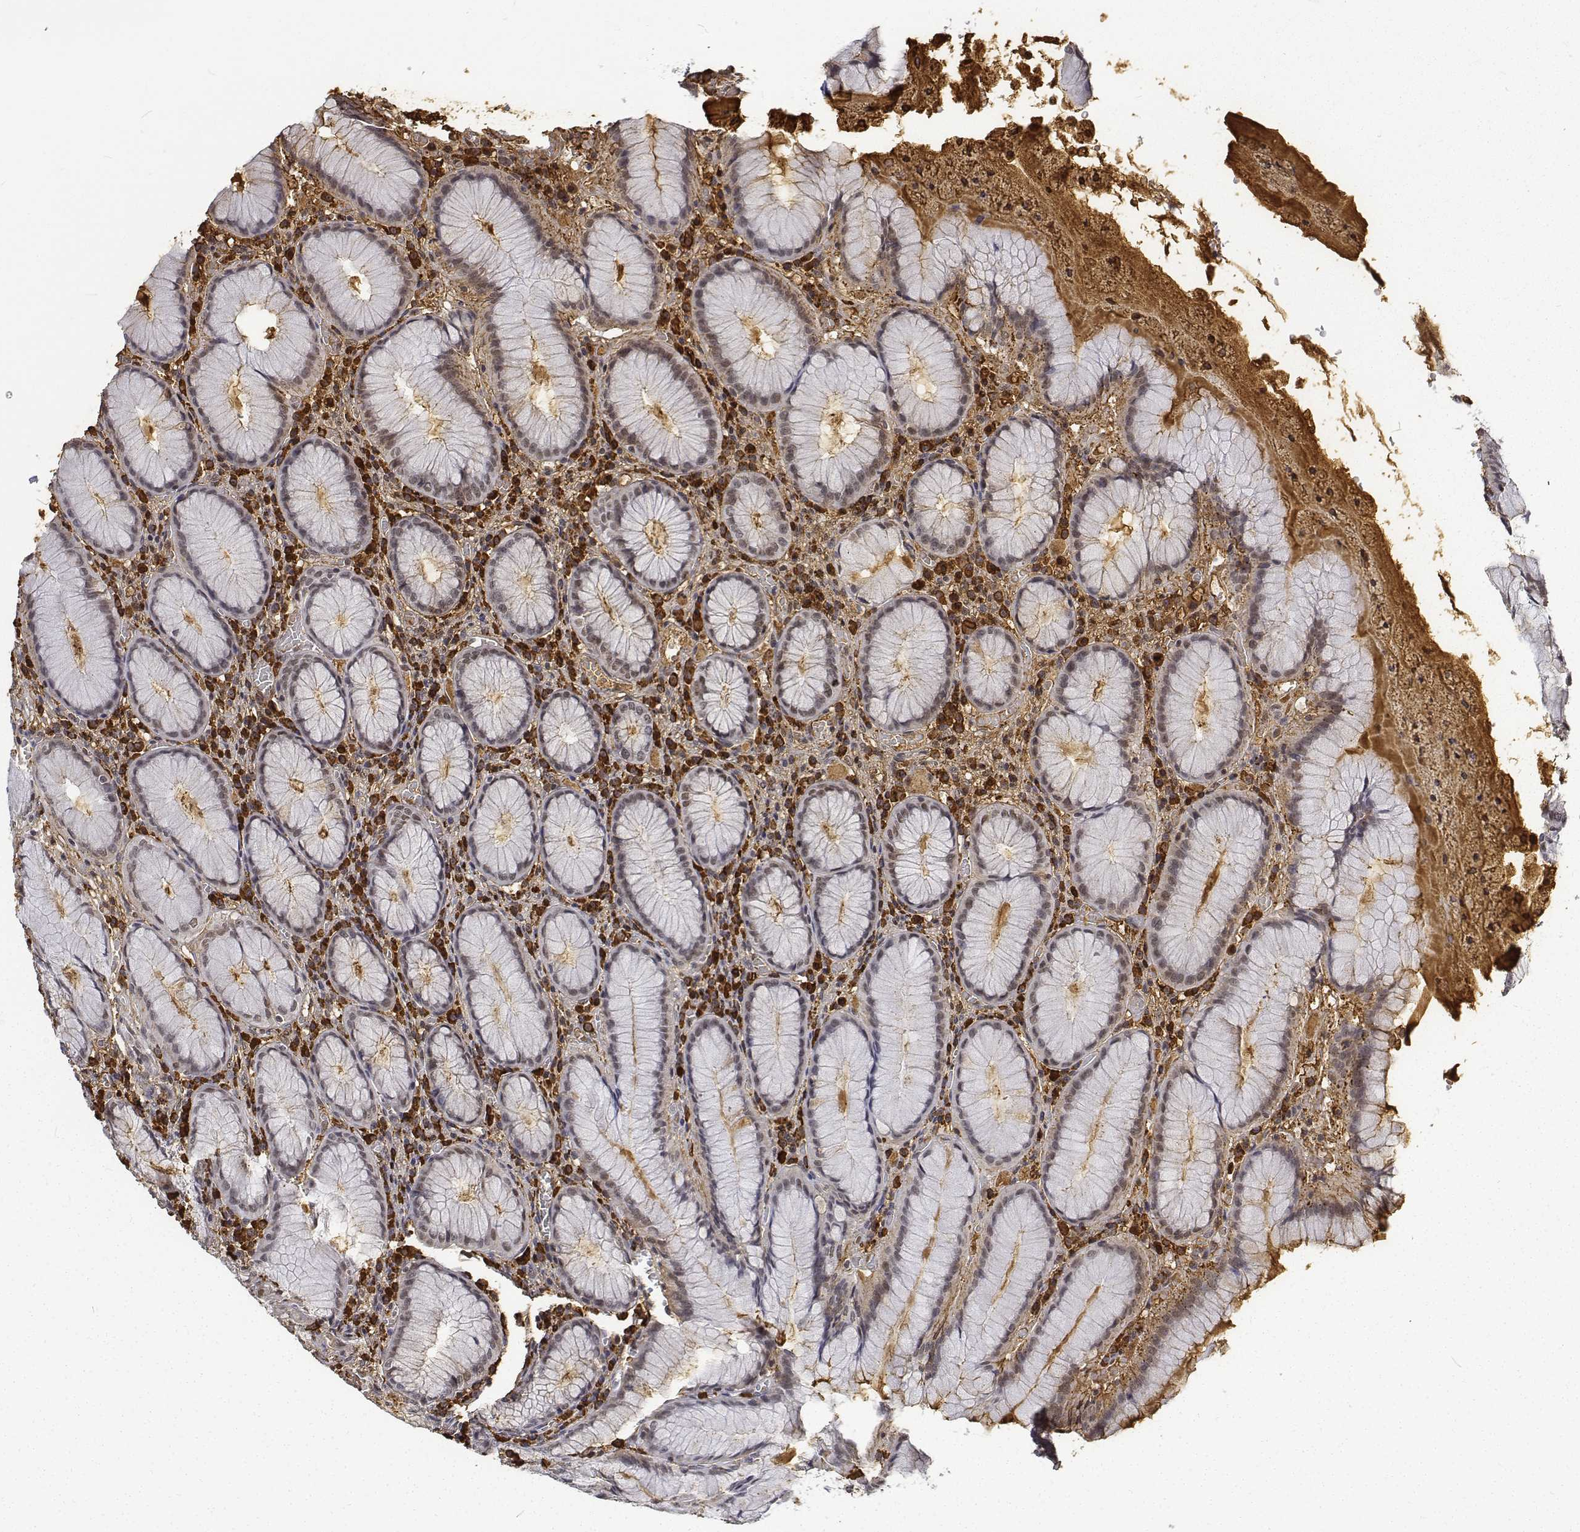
{"staining": {"intensity": "moderate", "quantity": ">75%", "location": "nuclear"}, "tissue": "stomach", "cell_type": "Glandular cells", "image_type": "normal", "snomed": [{"axis": "morphology", "description": "Normal tissue, NOS"}, {"axis": "topography", "description": "Stomach"}], "caption": "Immunohistochemistry (IHC) micrograph of normal stomach: stomach stained using immunohistochemistry shows medium levels of moderate protein expression localized specifically in the nuclear of glandular cells, appearing as a nuclear brown color.", "gene": "ATRX", "patient": {"sex": "male", "age": 55}}